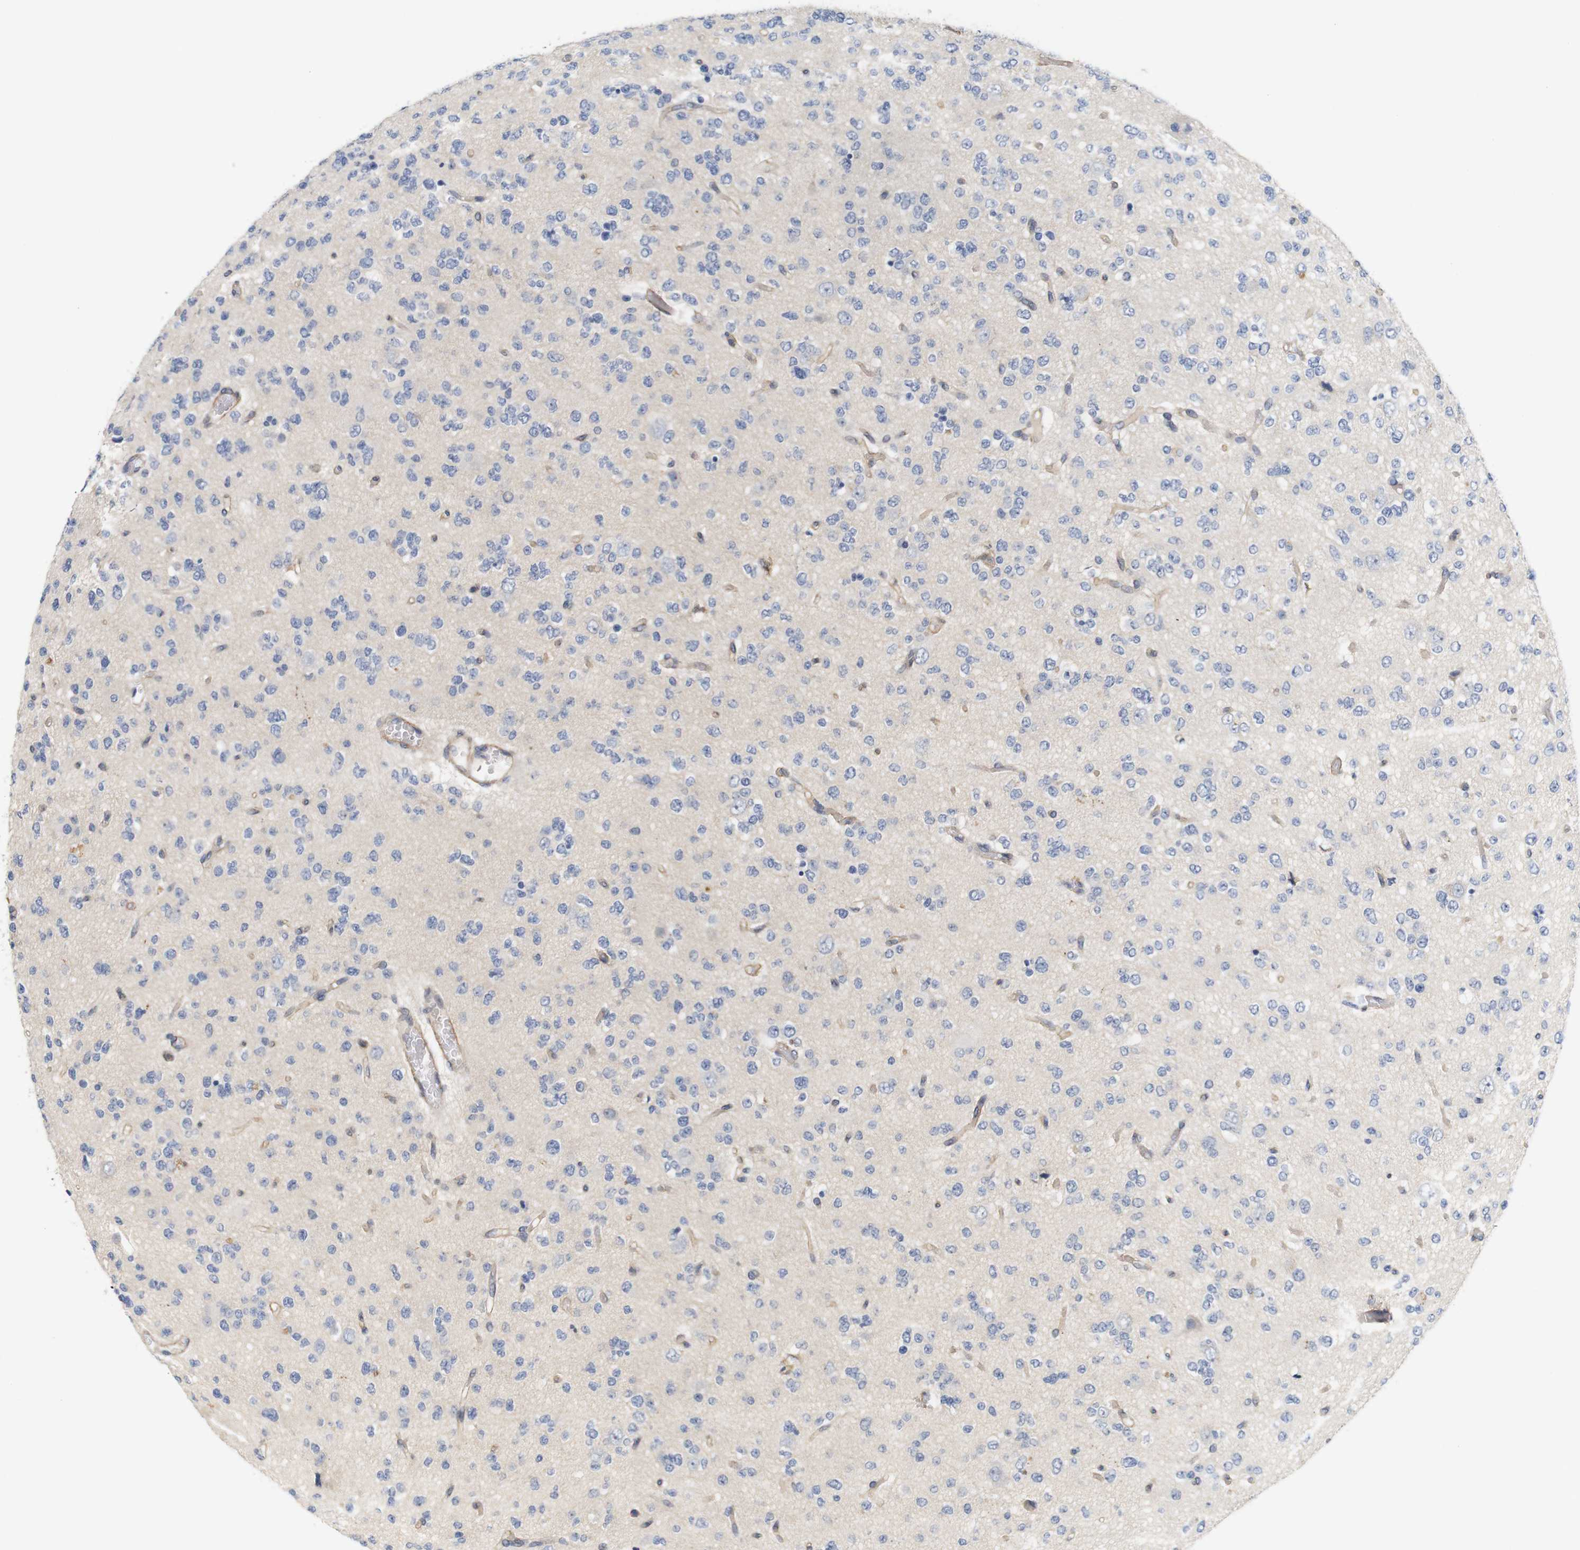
{"staining": {"intensity": "moderate", "quantity": "<25%", "location": "cytoplasmic/membranous"}, "tissue": "glioma", "cell_type": "Tumor cells", "image_type": "cancer", "snomed": [{"axis": "morphology", "description": "Glioma, malignant, Low grade"}, {"axis": "topography", "description": "Brain"}], "caption": "Malignant low-grade glioma was stained to show a protein in brown. There is low levels of moderate cytoplasmic/membranous expression in approximately <25% of tumor cells.", "gene": "CYB561", "patient": {"sex": "male", "age": 38}}